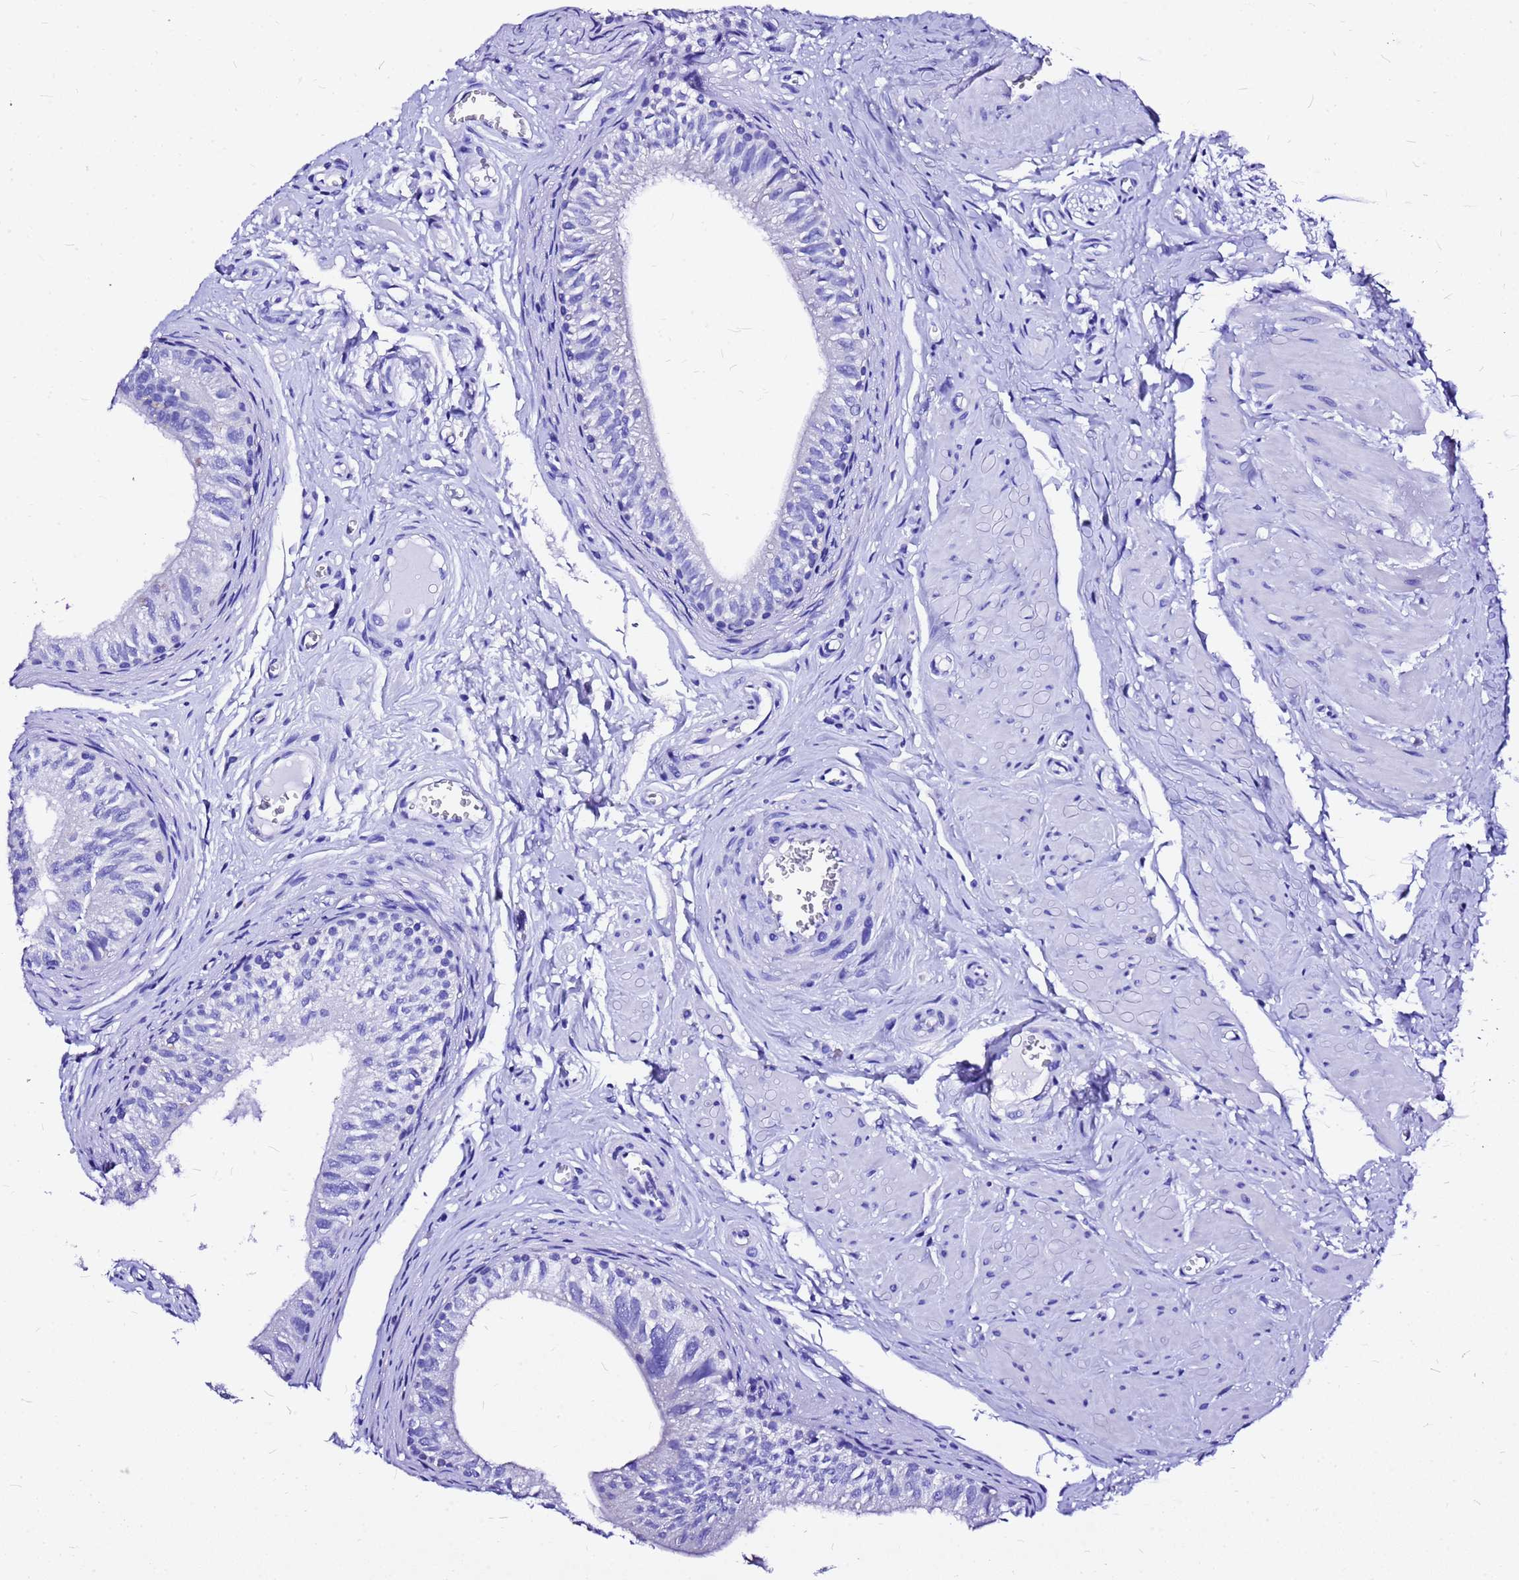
{"staining": {"intensity": "negative", "quantity": "none", "location": "none"}, "tissue": "epididymis", "cell_type": "Glandular cells", "image_type": "normal", "snomed": [{"axis": "morphology", "description": "Normal tissue, NOS"}, {"axis": "topography", "description": "Epididymis"}], "caption": "Photomicrograph shows no significant protein expression in glandular cells of normal epididymis. (Immunohistochemistry (ihc), brightfield microscopy, high magnification).", "gene": "HERC4", "patient": {"sex": "male", "age": 42}}